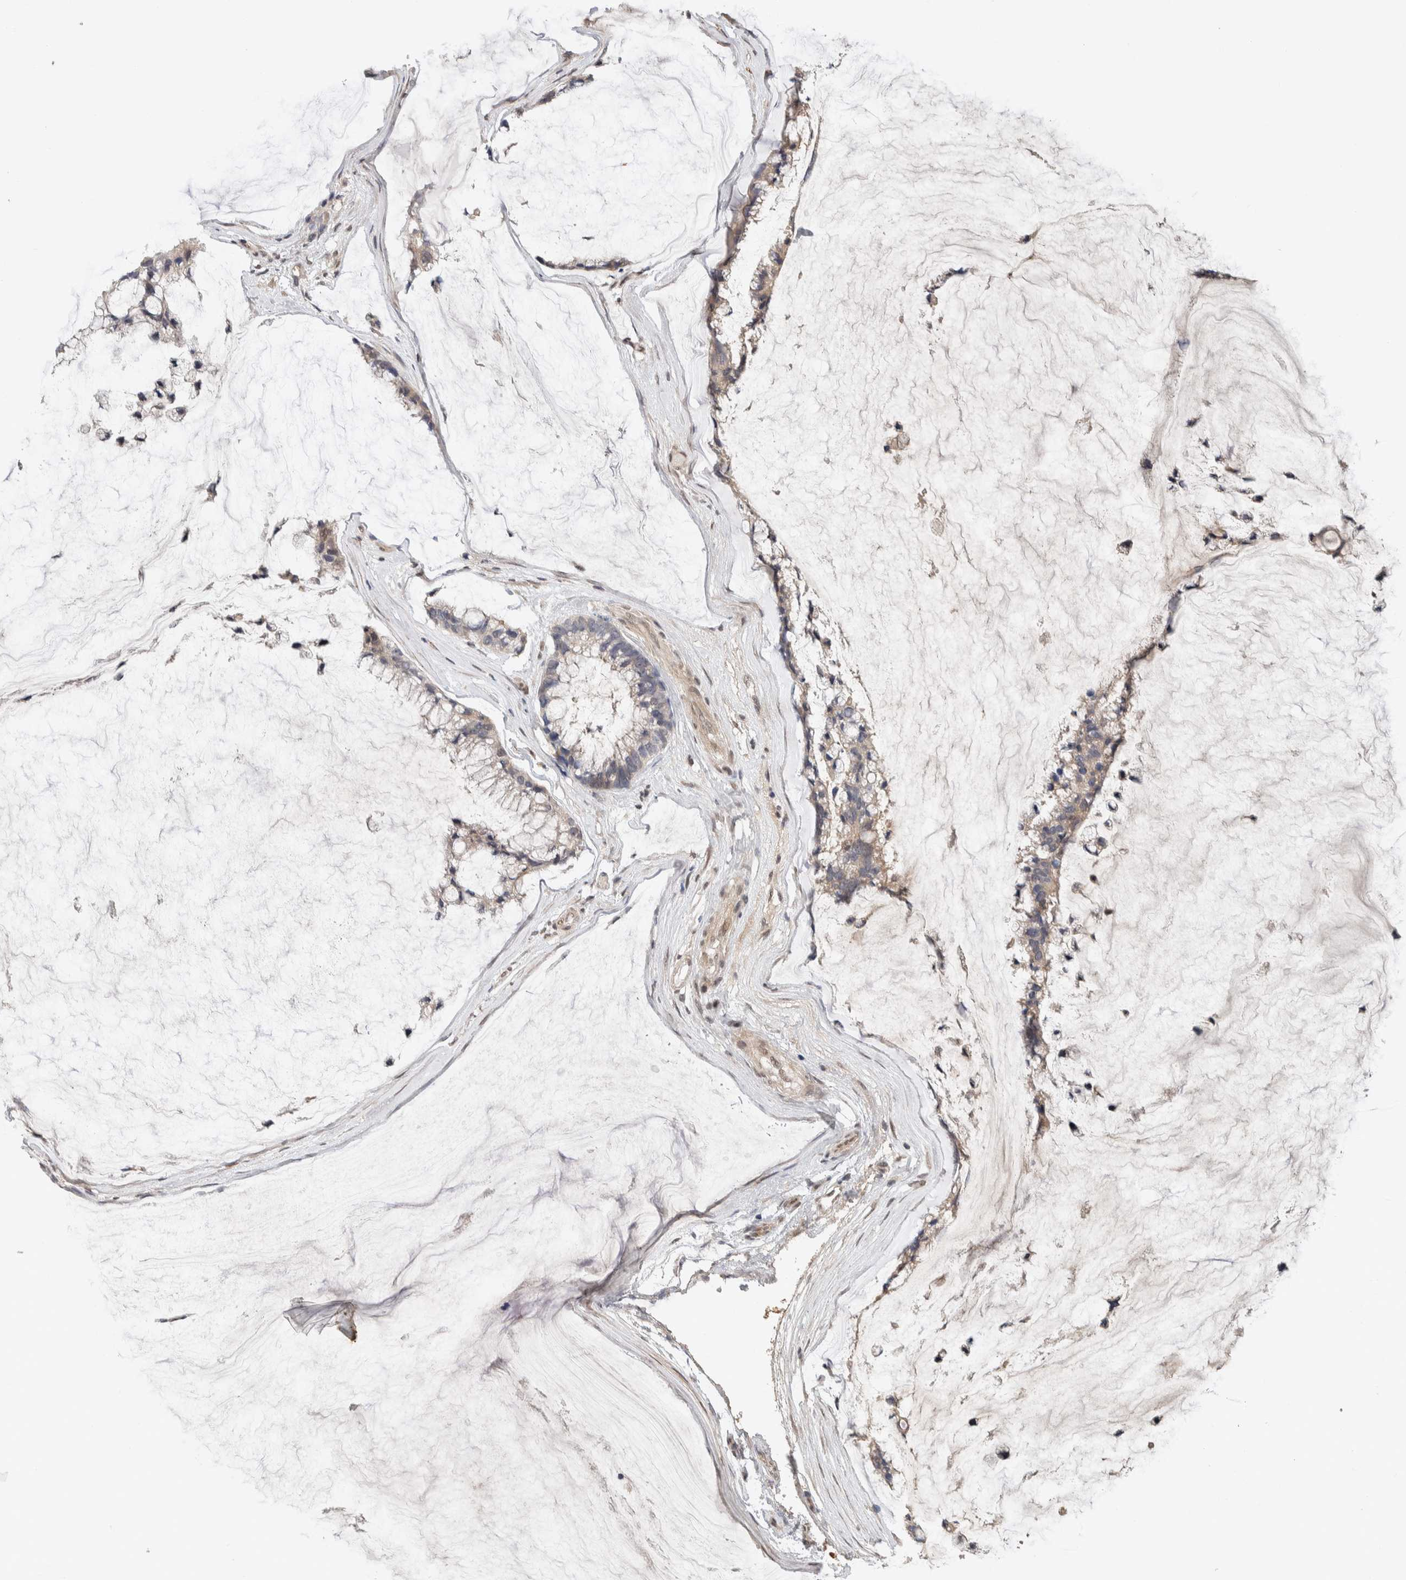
{"staining": {"intensity": "weak", "quantity": "<25%", "location": "cytoplasmic/membranous"}, "tissue": "ovarian cancer", "cell_type": "Tumor cells", "image_type": "cancer", "snomed": [{"axis": "morphology", "description": "Cystadenocarcinoma, mucinous, NOS"}, {"axis": "topography", "description": "Ovary"}], "caption": "Image shows no significant protein staining in tumor cells of ovarian cancer. The staining was performed using DAB (3,3'-diaminobenzidine) to visualize the protein expression in brown, while the nuclei were stained in blue with hematoxylin (Magnification: 20x).", "gene": "CYSRT1", "patient": {"sex": "female", "age": 39}}